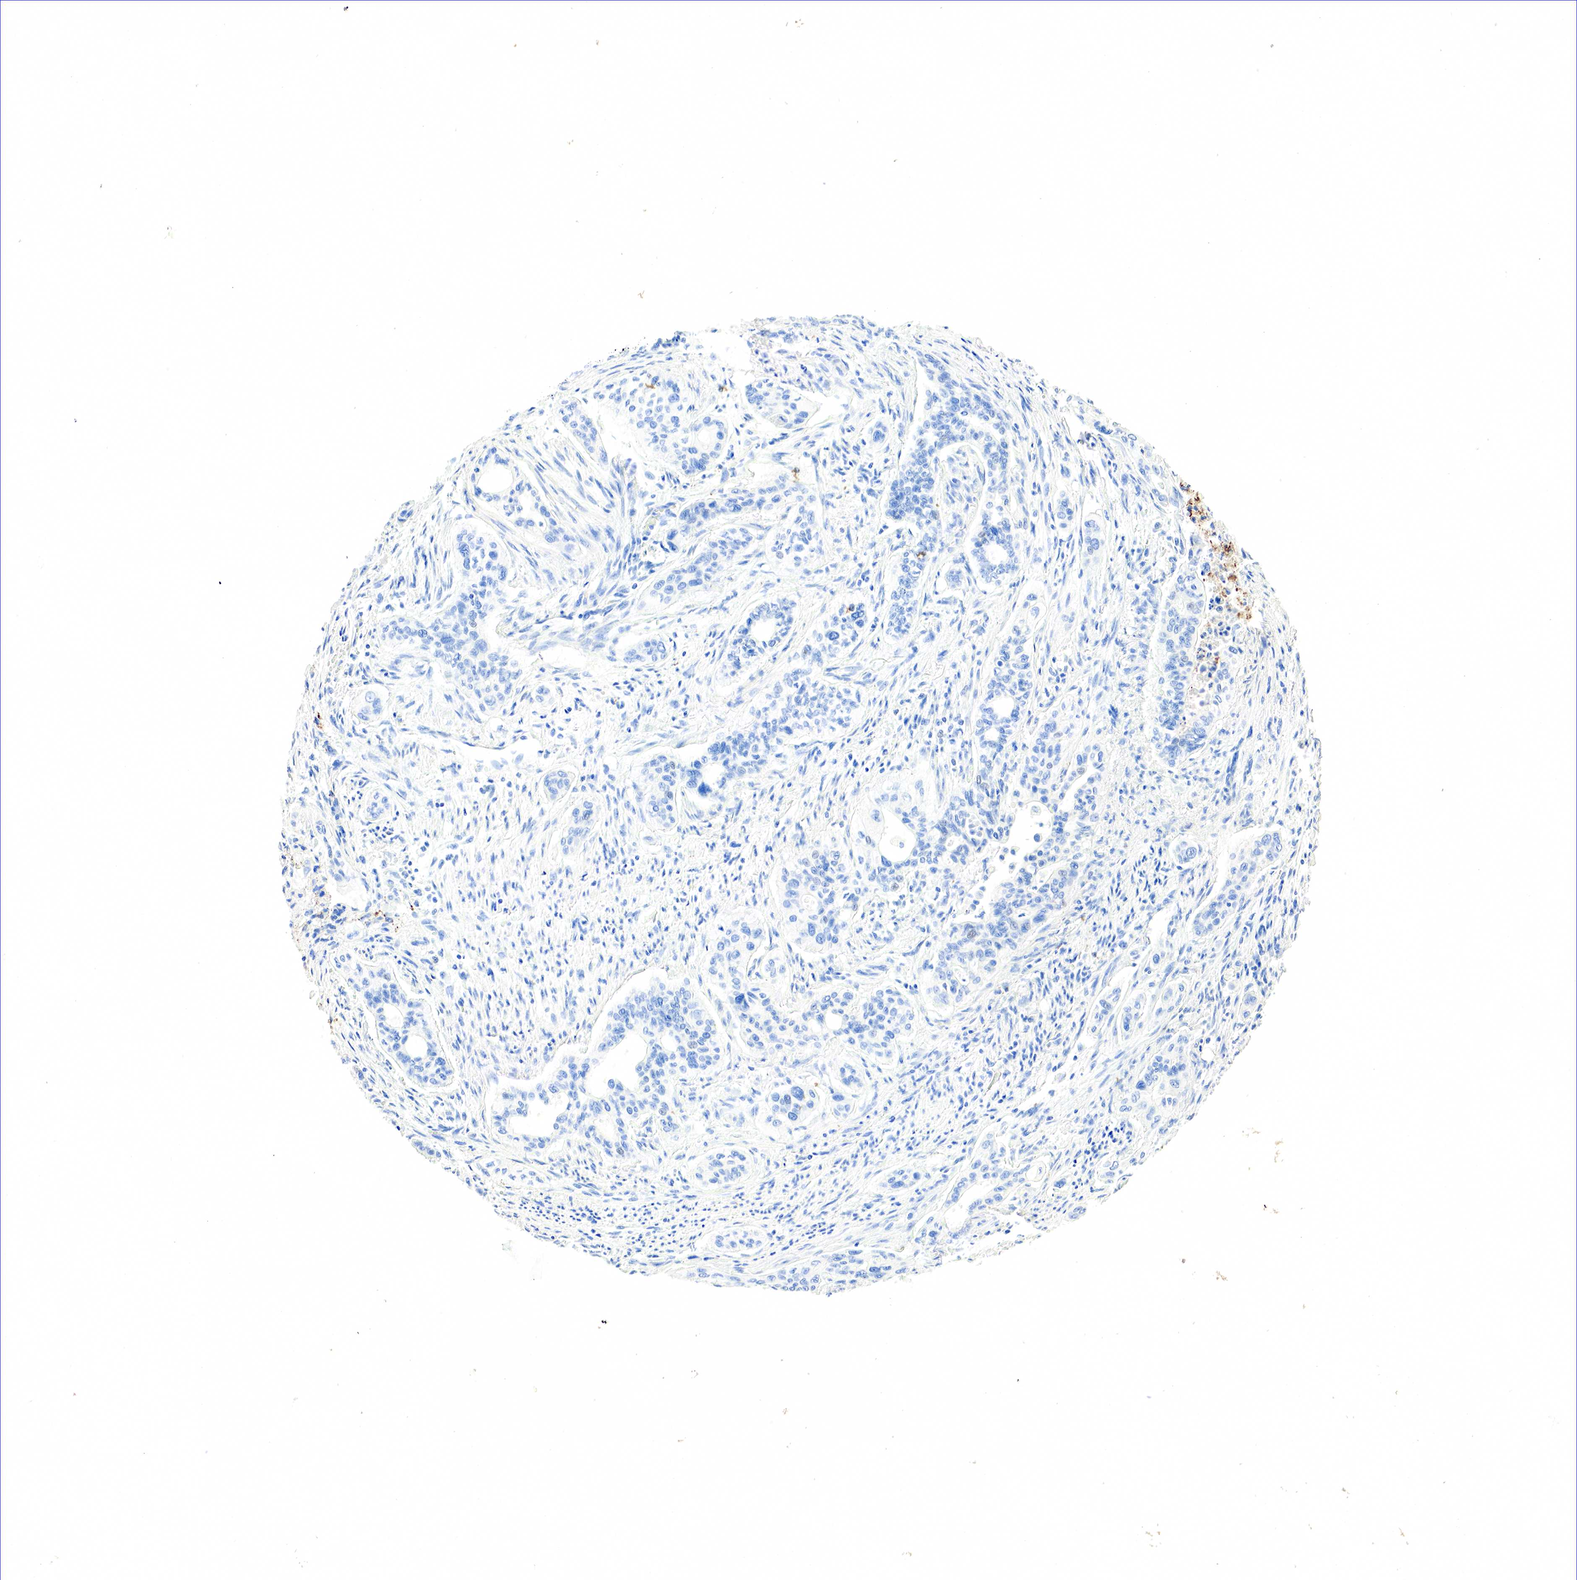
{"staining": {"intensity": "negative", "quantity": "none", "location": "none"}, "tissue": "pancreatic cancer", "cell_type": "Tumor cells", "image_type": "cancer", "snomed": [{"axis": "morphology", "description": "Adenocarcinoma, NOS"}, {"axis": "topography", "description": "Pancreas"}], "caption": "A high-resolution histopathology image shows IHC staining of pancreatic cancer, which exhibits no significant staining in tumor cells.", "gene": "SST", "patient": {"sex": "male", "age": 77}}